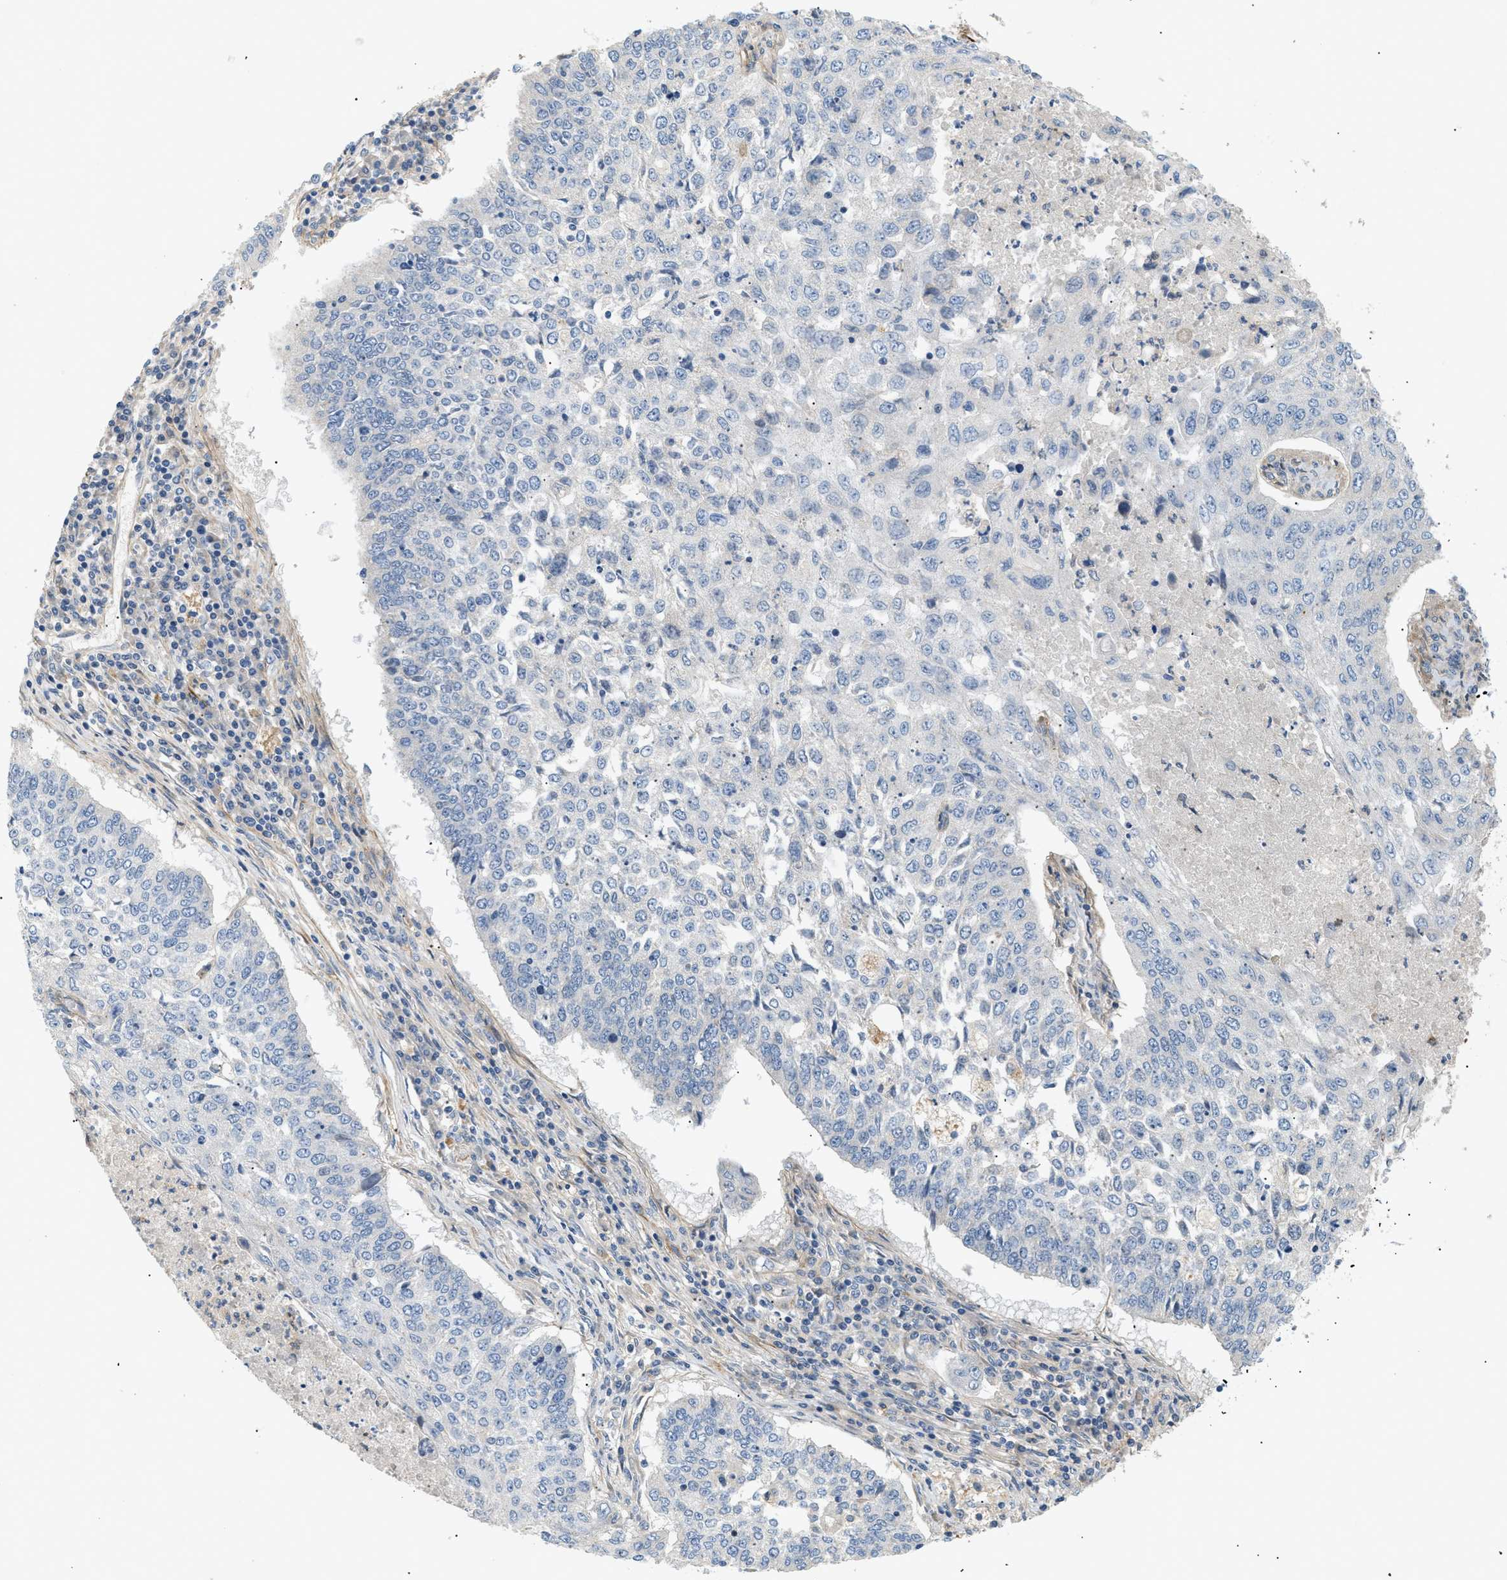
{"staining": {"intensity": "negative", "quantity": "none", "location": "none"}, "tissue": "lung cancer", "cell_type": "Tumor cells", "image_type": "cancer", "snomed": [{"axis": "morphology", "description": "Normal tissue, NOS"}, {"axis": "morphology", "description": "Squamous cell carcinoma, NOS"}, {"axis": "topography", "description": "Cartilage tissue"}, {"axis": "topography", "description": "Bronchus"}, {"axis": "topography", "description": "Lung"}], "caption": "The micrograph displays no significant expression in tumor cells of lung squamous cell carcinoma. (DAB immunohistochemistry (IHC) visualized using brightfield microscopy, high magnification).", "gene": "FARS2", "patient": {"sex": "female", "age": 49}}